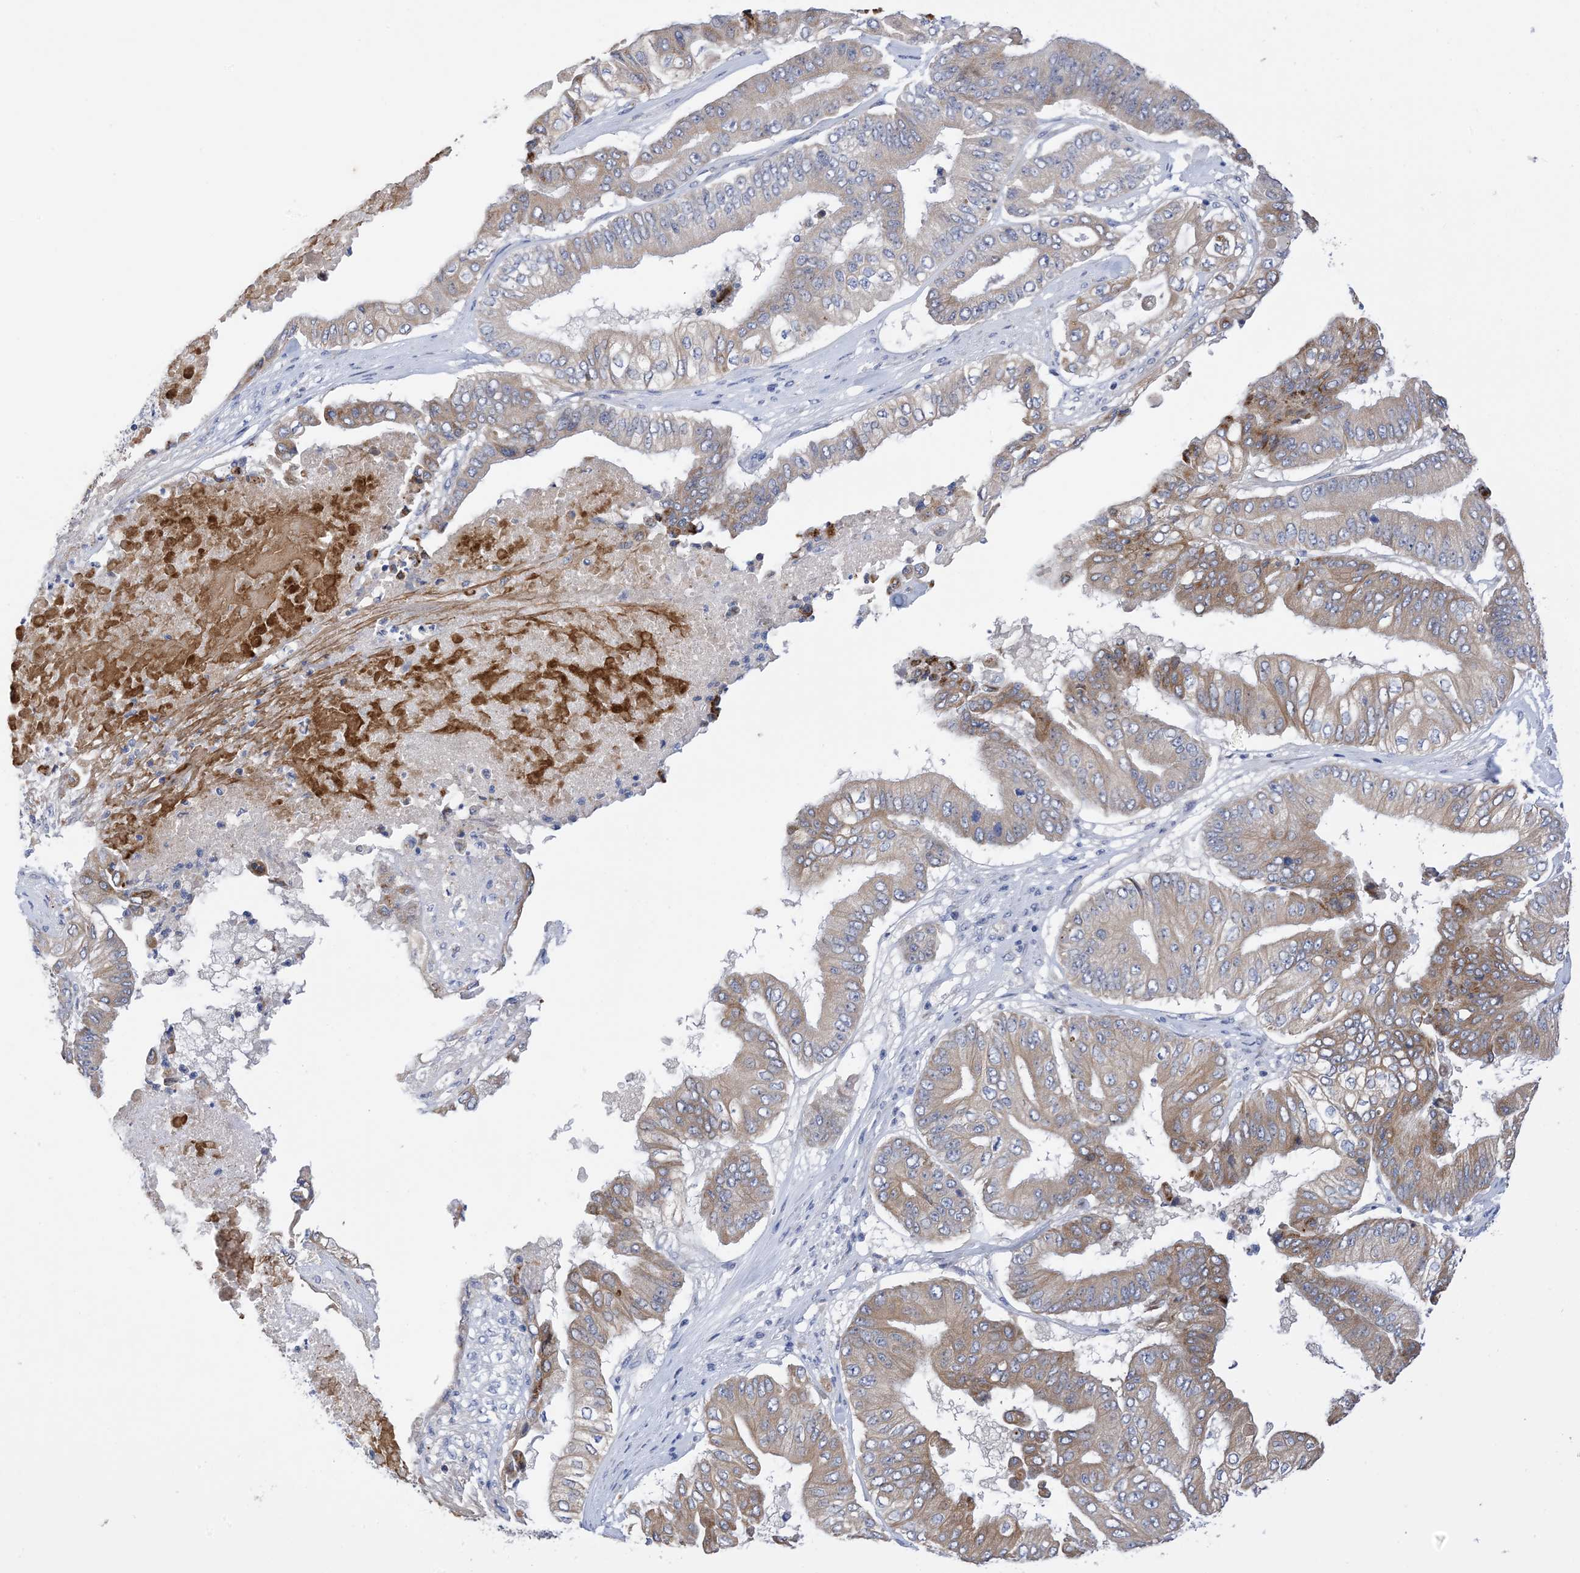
{"staining": {"intensity": "weak", "quantity": "25%-75%", "location": "cytoplasmic/membranous"}, "tissue": "pancreatic cancer", "cell_type": "Tumor cells", "image_type": "cancer", "snomed": [{"axis": "morphology", "description": "Adenocarcinoma, NOS"}, {"axis": "topography", "description": "Pancreas"}], "caption": "An image of human pancreatic cancer (adenocarcinoma) stained for a protein reveals weak cytoplasmic/membranous brown staining in tumor cells. The protein is stained brown, and the nuclei are stained in blue (DAB (3,3'-diaminobenzidine) IHC with brightfield microscopy, high magnification).", "gene": "PLK4", "patient": {"sex": "female", "age": 77}}